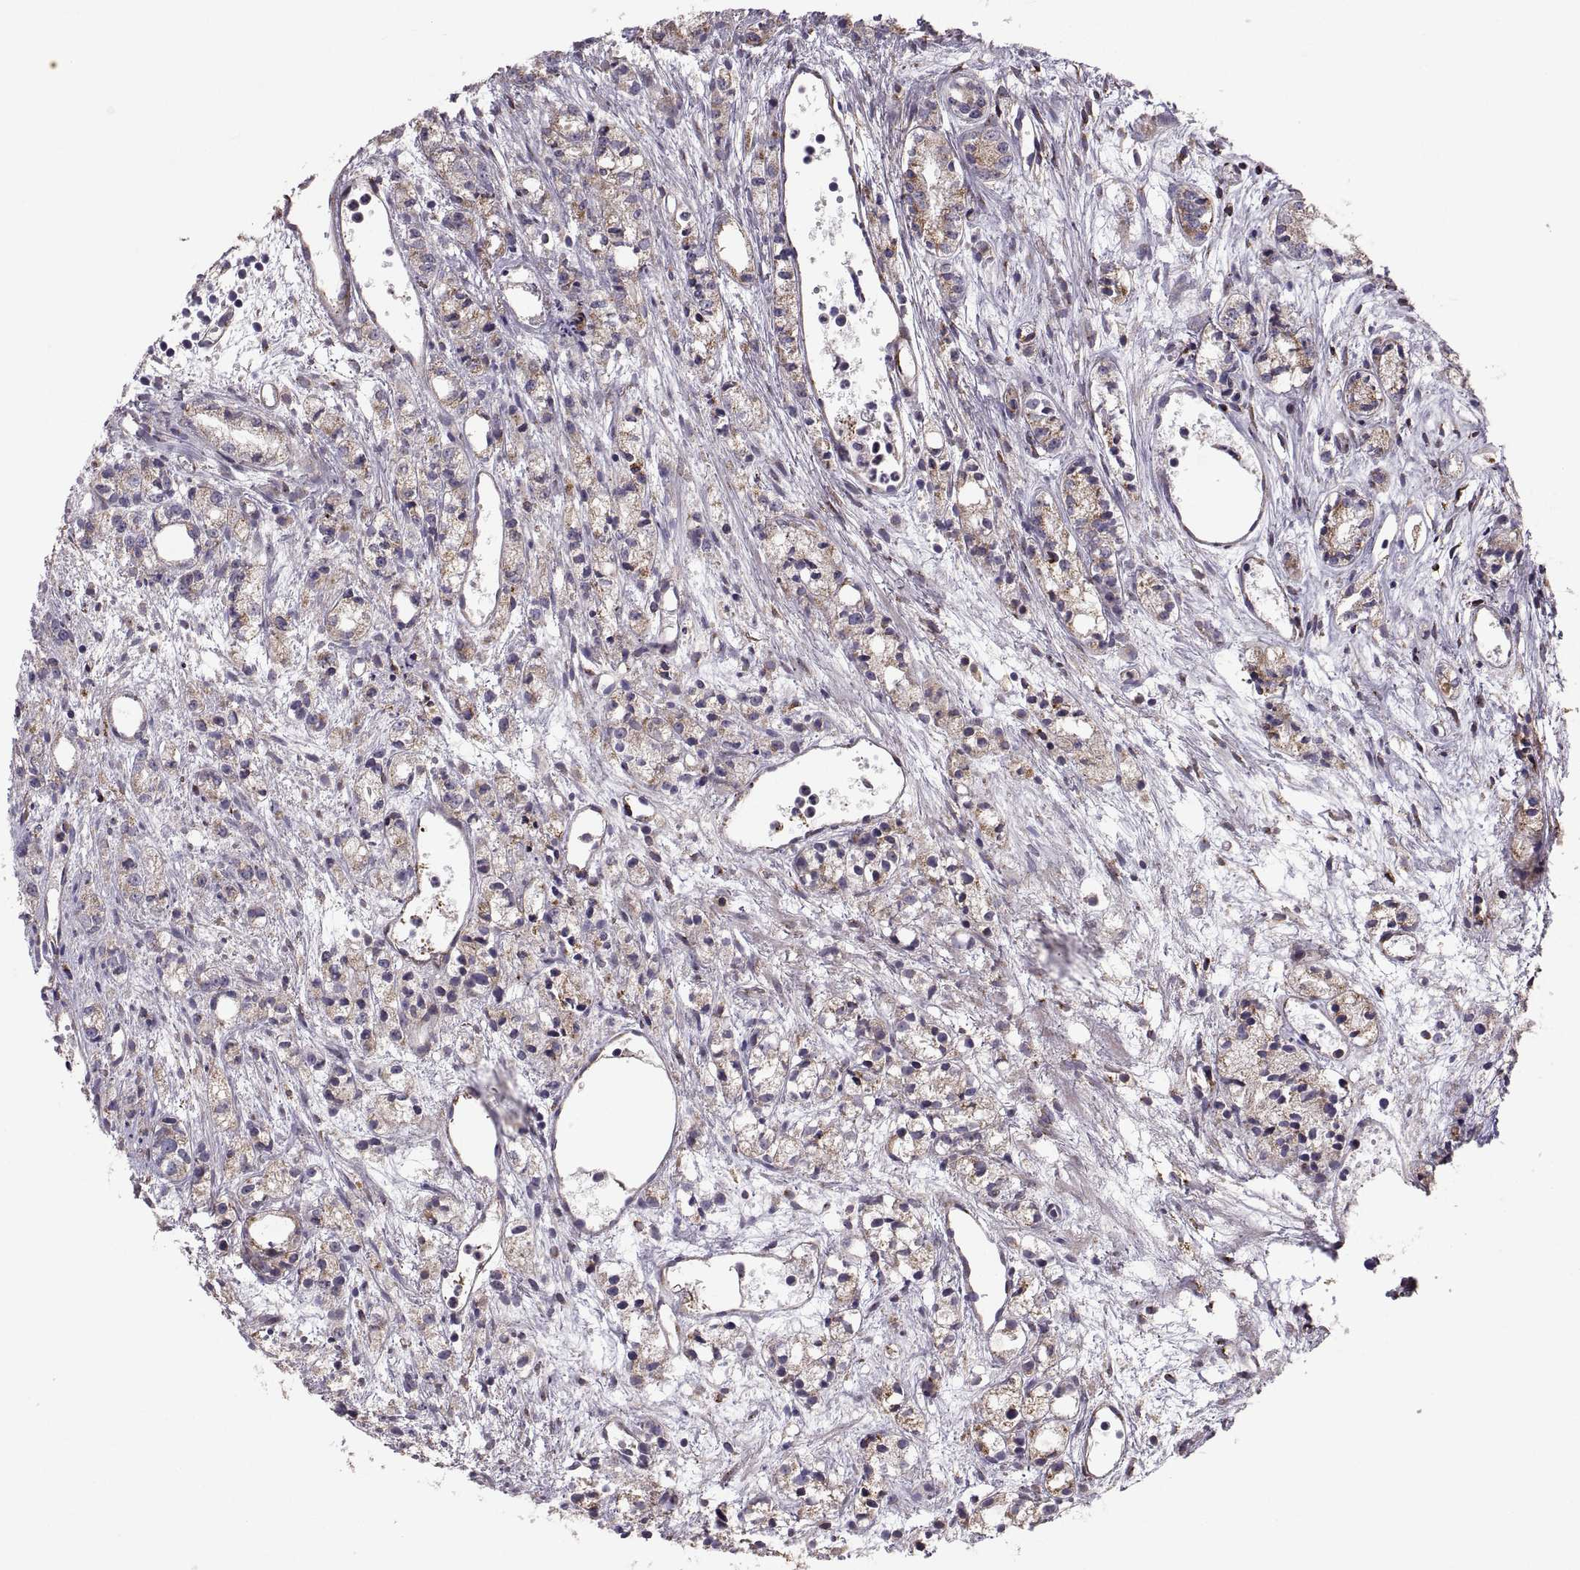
{"staining": {"intensity": "moderate", "quantity": "<25%", "location": "cytoplasmic/membranous"}, "tissue": "prostate cancer", "cell_type": "Tumor cells", "image_type": "cancer", "snomed": [{"axis": "morphology", "description": "Adenocarcinoma, Medium grade"}, {"axis": "topography", "description": "Prostate"}], "caption": "Immunohistochemistry (DAB (3,3'-diaminobenzidine)) staining of prostate cancer demonstrates moderate cytoplasmic/membranous protein positivity in approximately <25% of tumor cells.", "gene": "TESC", "patient": {"sex": "male", "age": 74}}